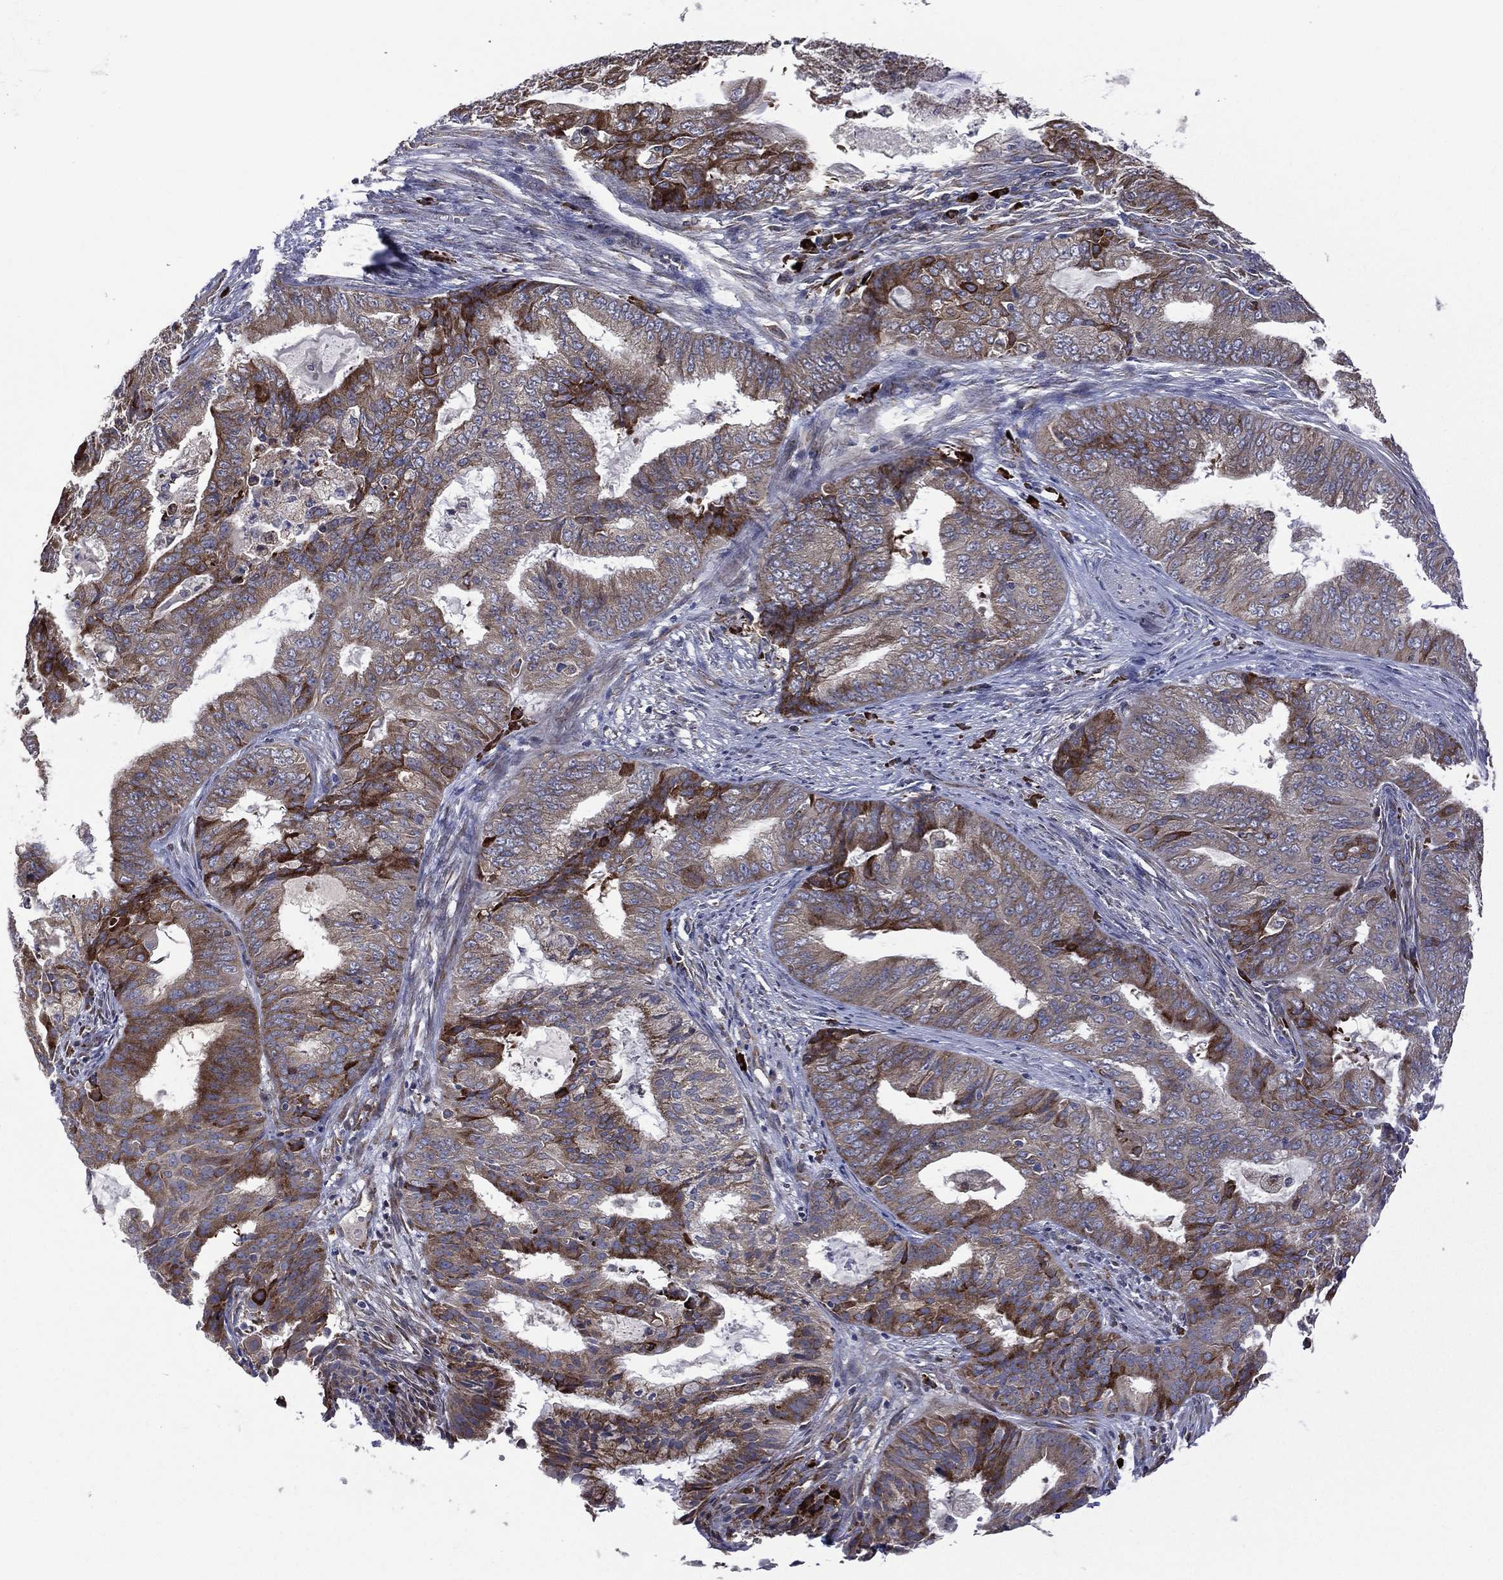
{"staining": {"intensity": "strong", "quantity": "<25%", "location": "cytoplasmic/membranous"}, "tissue": "endometrial cancer", "cell_type": "Tumor cells", "image_type": "cancer", "snomed": [{"axis": "morphology", "description": "Adenocarcinoma, NOS"}, {"axis": "topography", "description": "Endometrium"}], "caption": "Tumor cells exhibit medium levels of strong cytoplasmic/membranous expression in approximately <25% of cells in human endometrial cancer. The staining is performed using DAB brown chromogen to label protein expression. The nuclei are counter-stained blue using hematoxylin.", "gene": "C20orf96", "patient": {"sex": "female", "age": 62}}